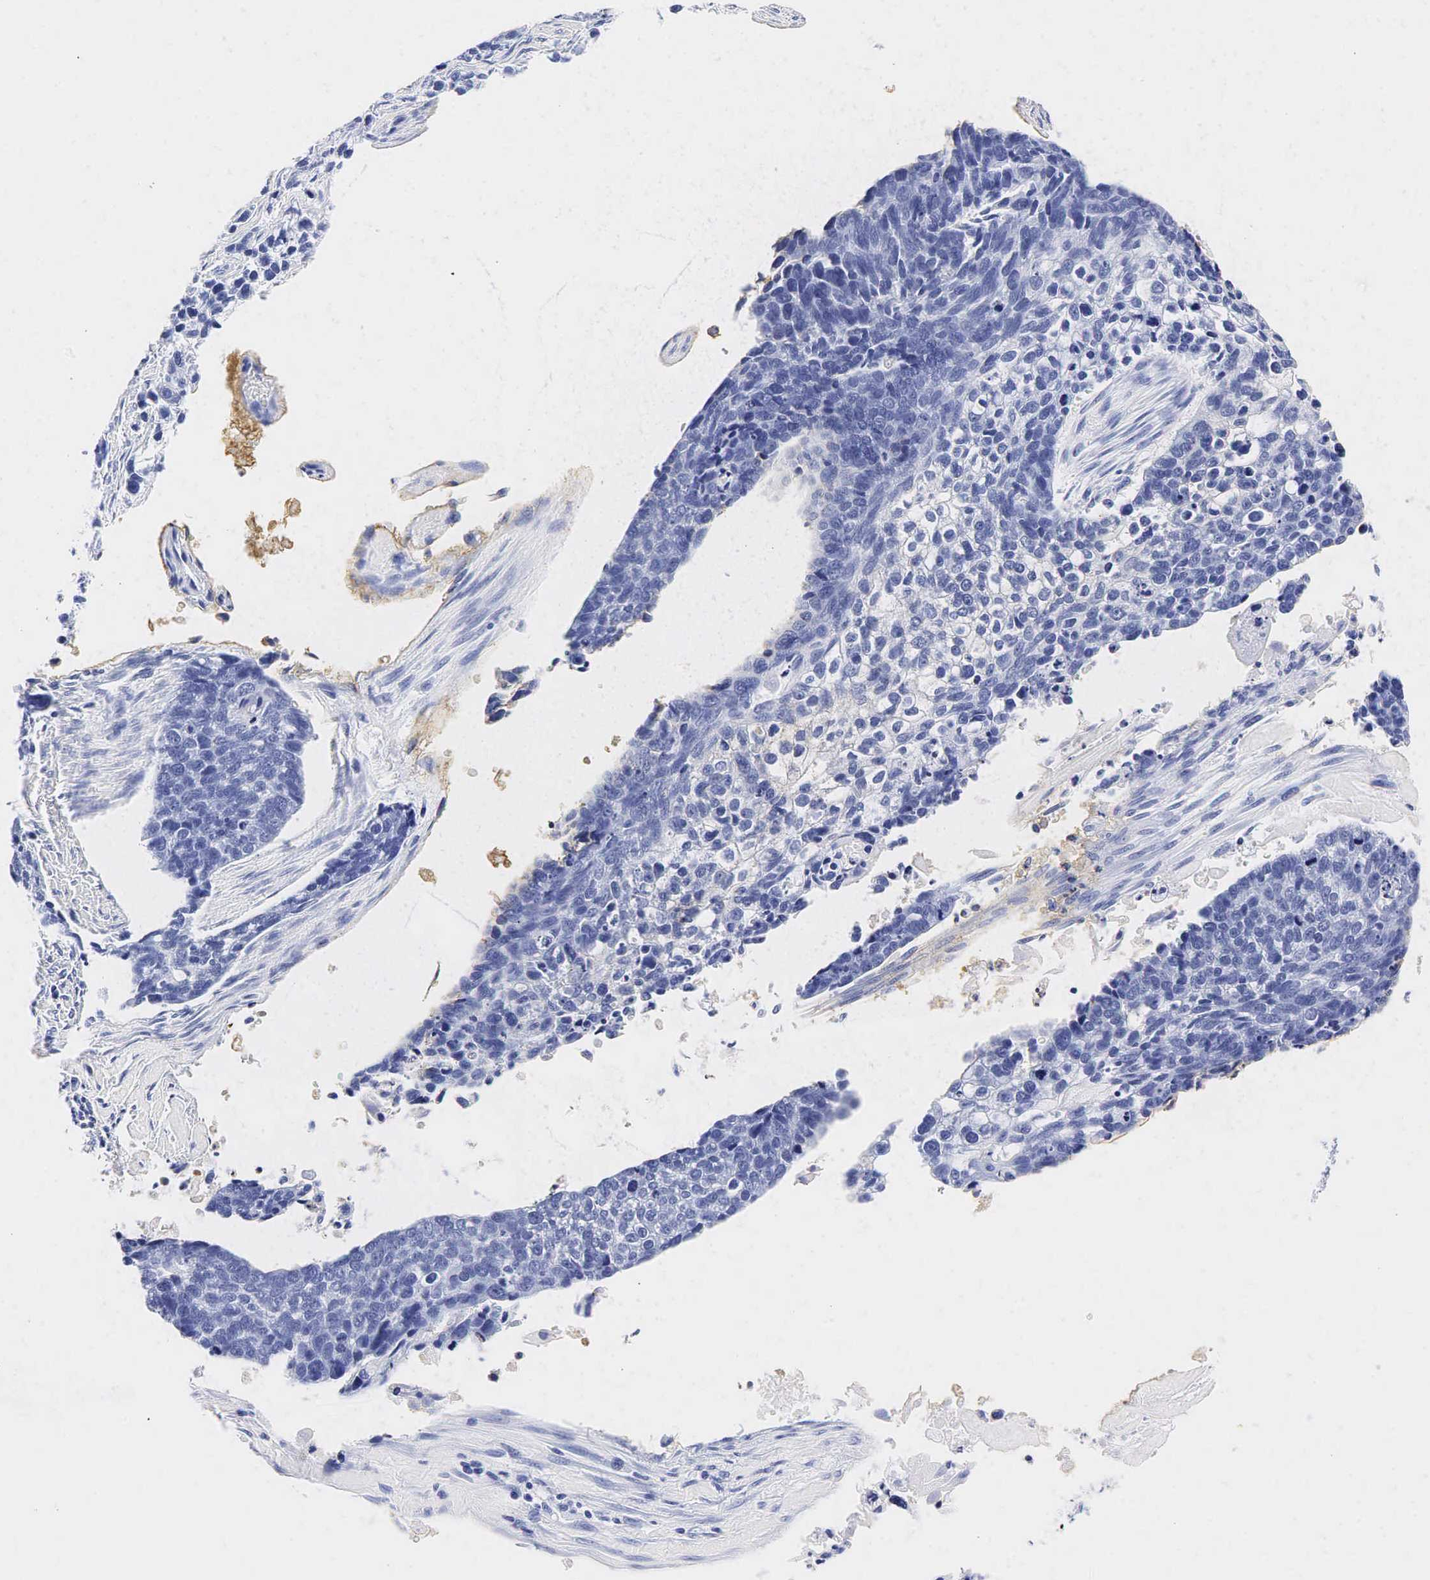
{"staining": {"intensity": "negative", "quantity": "none", "location": "none"}, "tissue": "lung cancer", "cell_type": "Tumor cells", "image_type": "cancer", "snomed": [{"axis": "morphology", "description": "Squamous cell carcinoma, NOS"}, {"axis": "topography", "description": "Lymph node"}, {"axis": "topography", "description": "Lung"}], "caption": "Human squamous cell carcinoma (lung) stained for a protein using immunohistochemistry (IHC) demonstrates no expression in tumor cells.", "gene": "TG", "patient": {"sex": "male", "age": 74}}